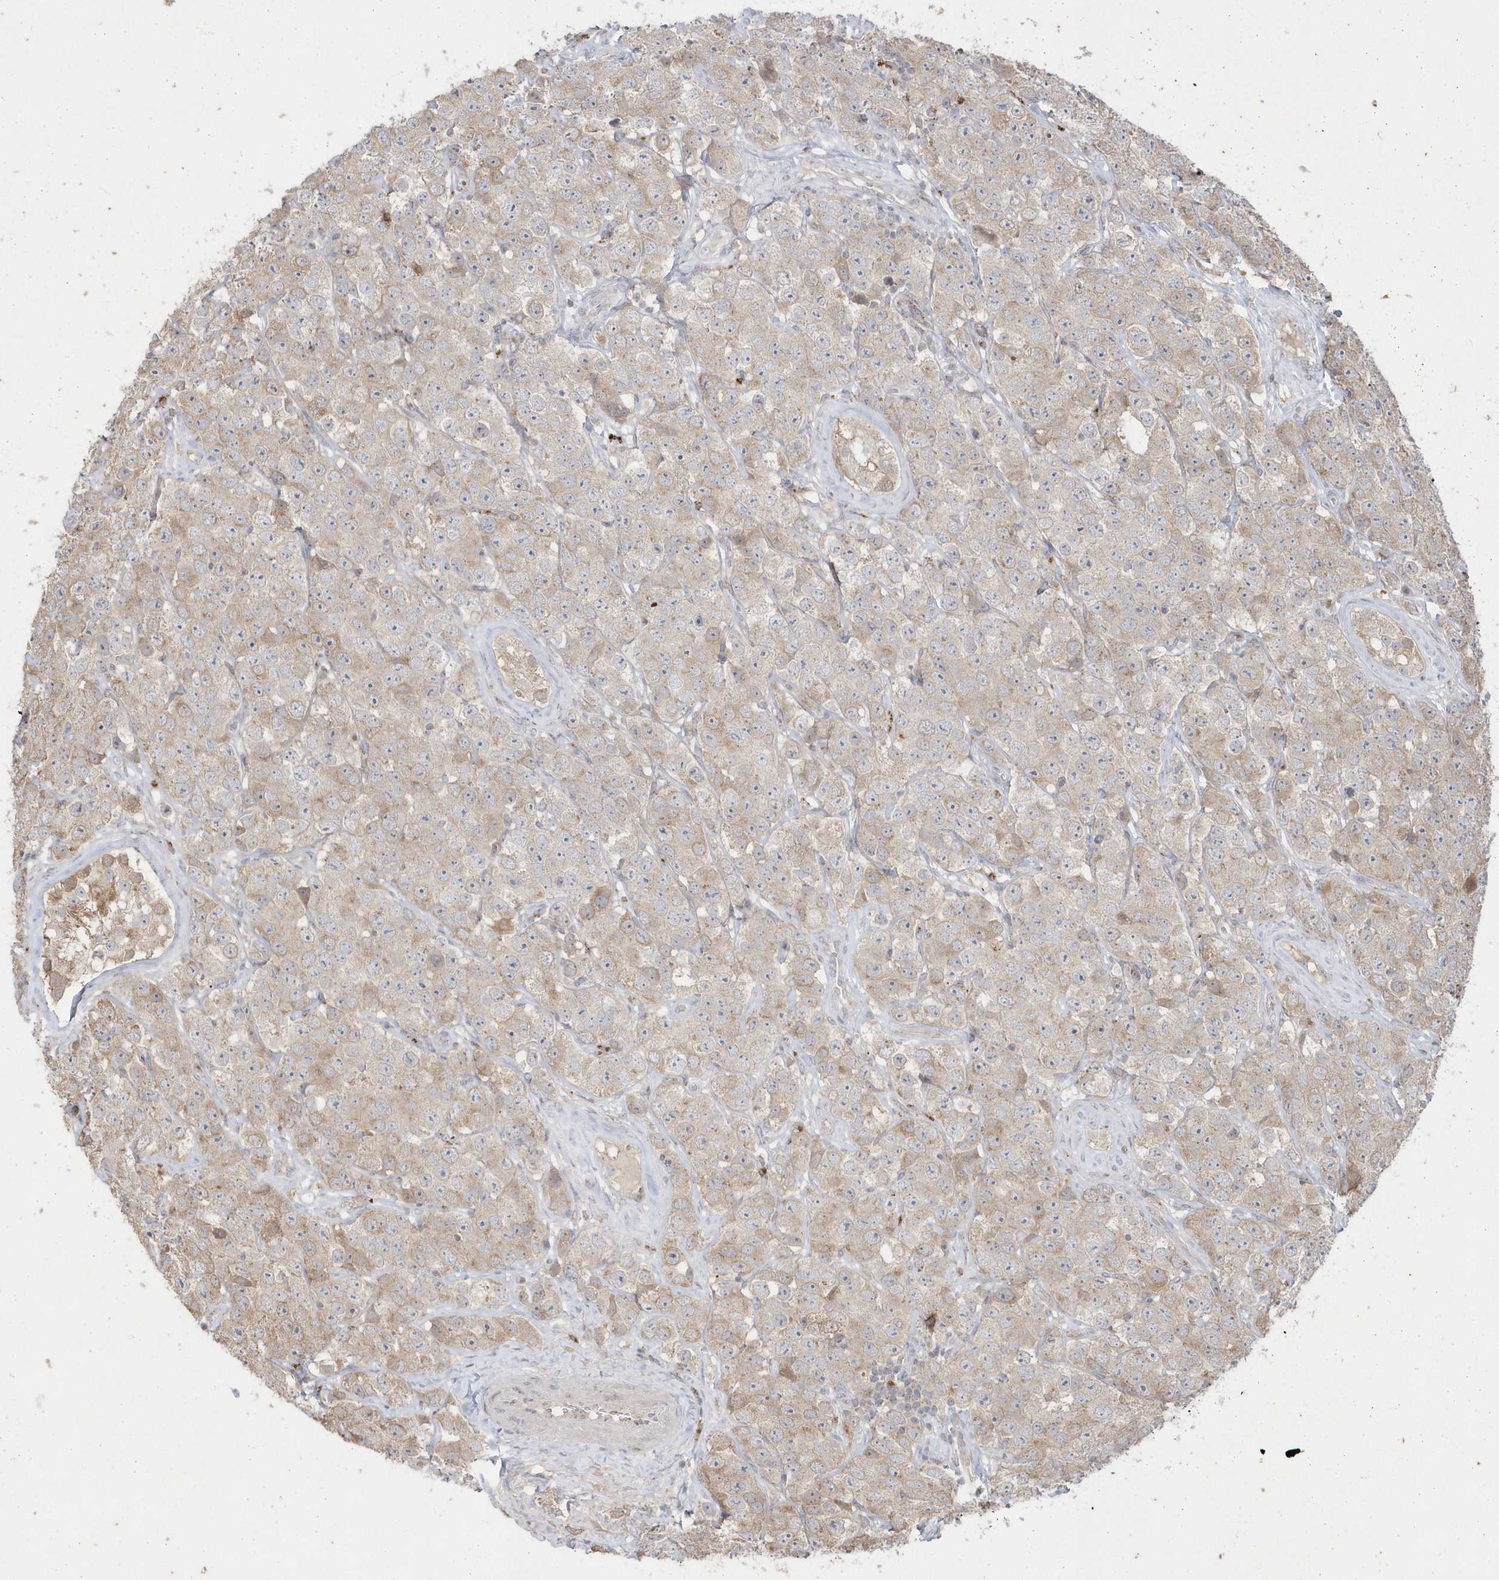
{"staining": {"intensity": "weak", "quantity": "25%-75%", "location": "cytoplasmic/membranous"}, "tissue": "testis cancer", "cell_type": "Tumor cells", "image_type": "cancer", "snomed": [{"axis": "morphology", "description": "Seminoma, NOS"}, {"axis": "topography", "description": "Testis"}], "caption": "Weak cytoplasmic/membranous positivity is identified in about 25%-75% of tumor cells in testis cancer.", "gene": "GEMIN6", "patient": {"sex": "male", "age": 28}}